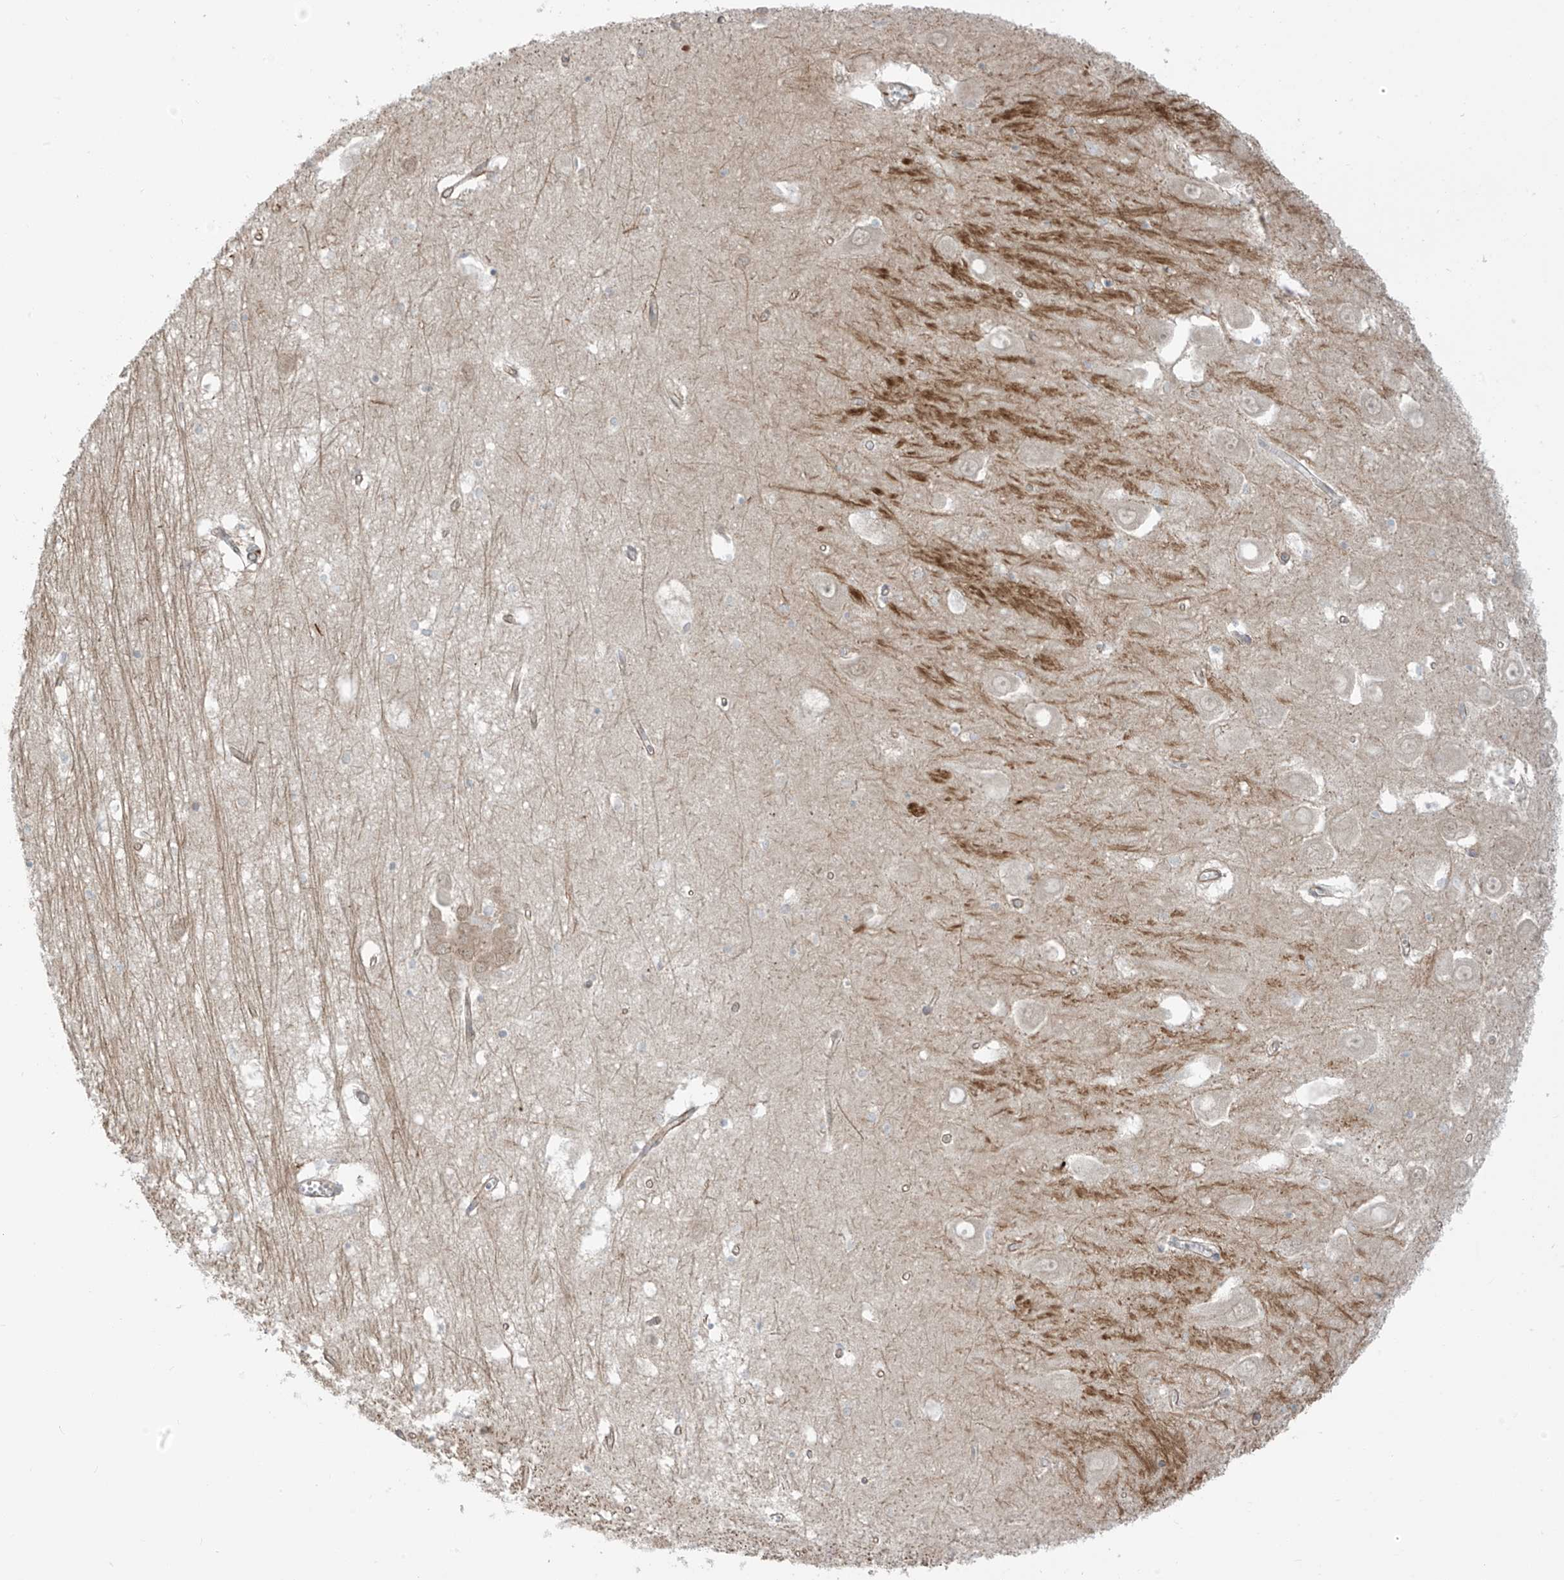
{"staining": {"intensity": "negative", "quantity": "none", "location": "none"}, "tissue": "hippocampus", "cell_type": "Glial cells", "image_type": "normal", "snomed": [{"axis": "morphology", "description": "Normal tissue, NOS"}, {"axis": "topography", "description": "Hippocampus"}], "caption": "High magnification brightfield microscopy of normal hippocampus stained with DAB (3,3'-diaminobenzidine) (brown) and counterstained with hematoxylin (blue): glial cells show no significant expression.", "gene": "HS6ST2", "patient": {"sex": "male", "age": 70}}